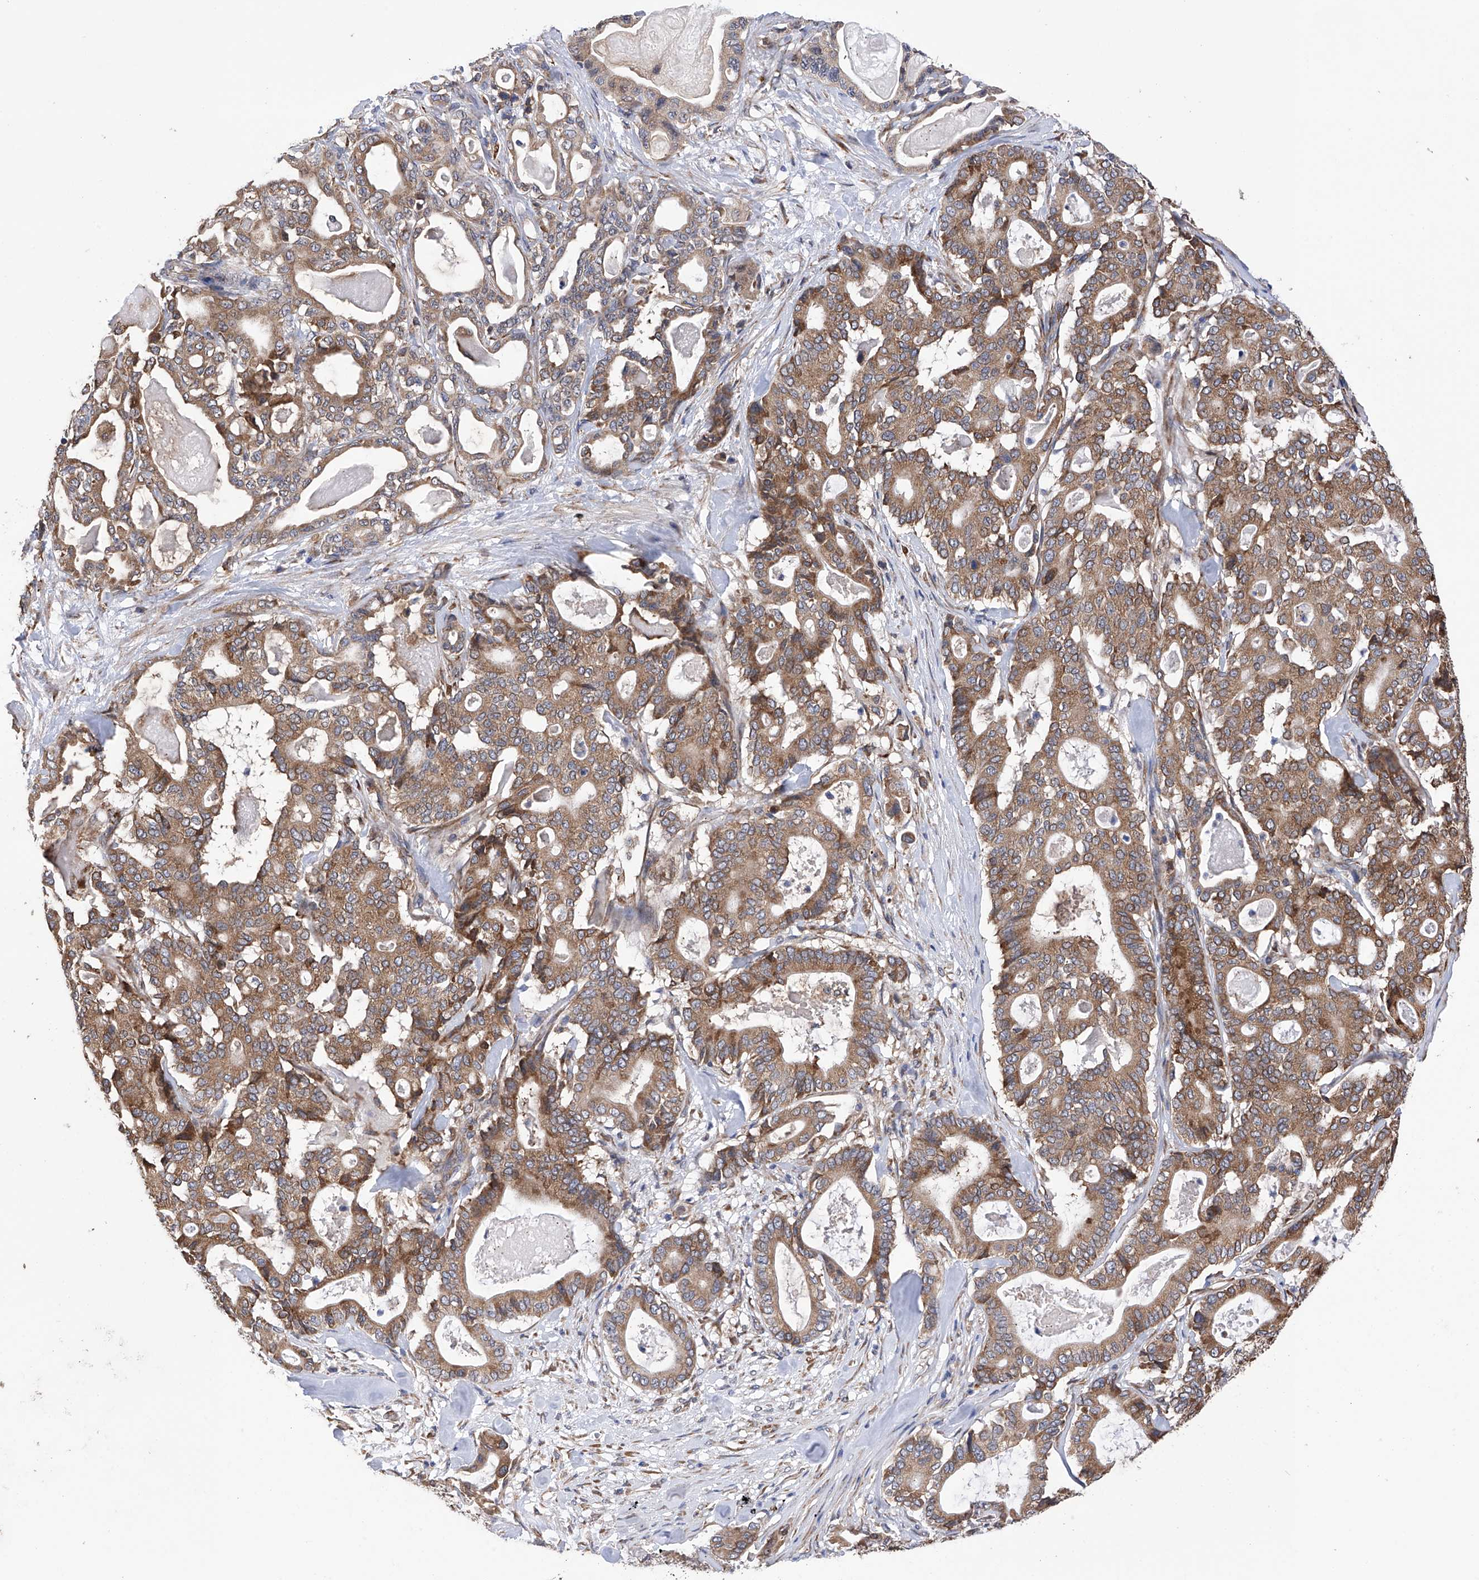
{"staining": {"intensity": "moderate", "quantity": ">75%", "location": "cytoplasmic/membranous"}, "tissue": "pancreatic cancer", "cell_type": "Tumor cells", "image_type": "cancer", "snomed": [{"axis": "morphology", "description": "Adenocarcinoma, NOS"}, {"axis": "topography", "description": "Pancreas"}], "caption": "This is a micrograph of immunohistochemistry staining of pancreatic cancer (adenocarcinoma), which shows moderate positivity in the cytoplasmic/membranous of tumor cells.", "gene": "DNAH8", "patient": {"sex": "male", "age": 63}}